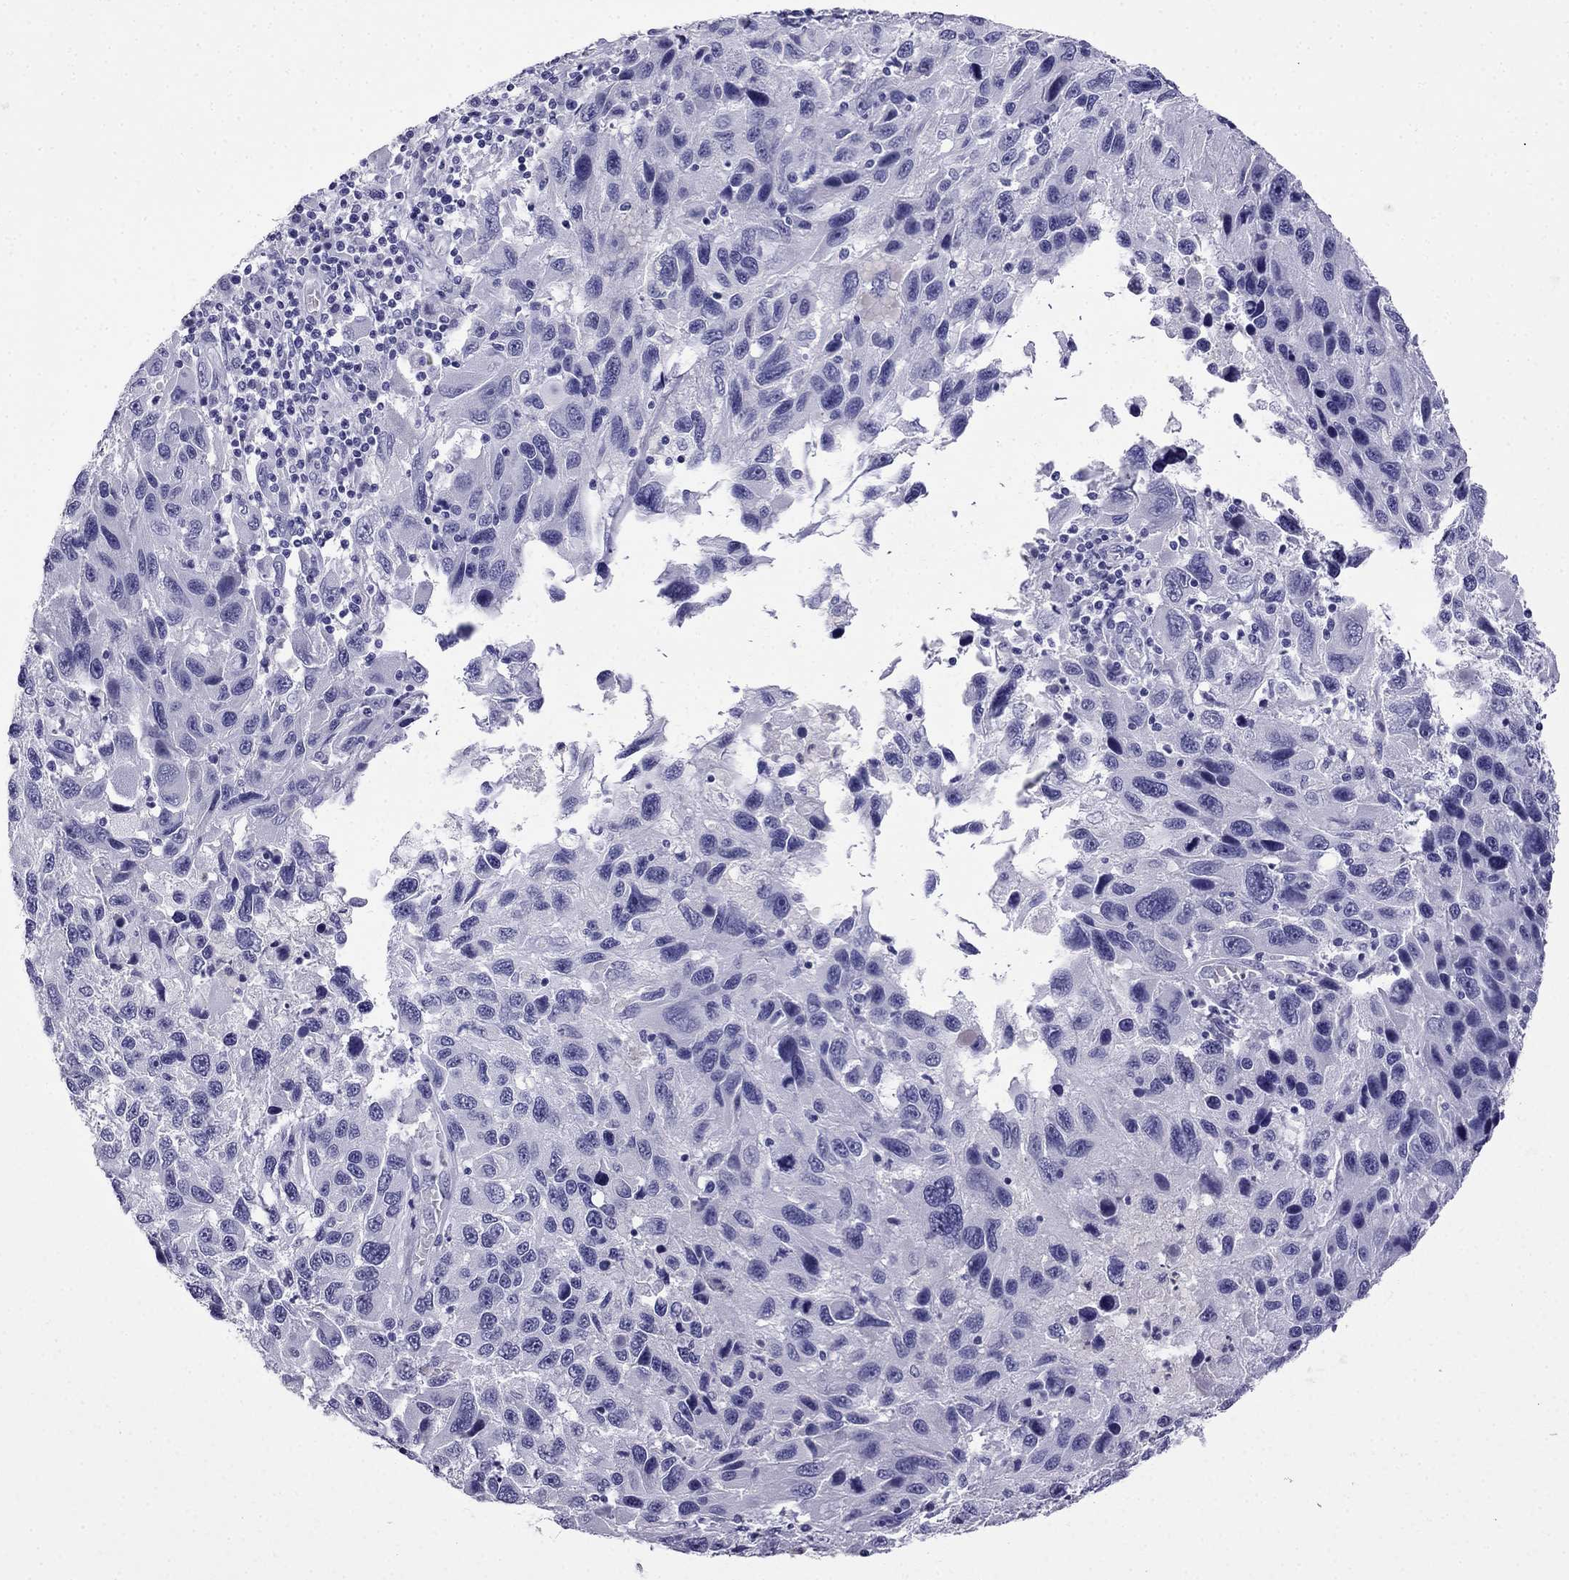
{"staining": {"intensity": "negative", "quantity": "none", "location": "none"}, "tissue": "melanoma", "cell_type": "Tumor cells", "image_type": "cancer", "snomed": [{"axis": "morphology", "description": "Malignant melanoma, NOS"}, {"axis": "topography", "description": "Skin"}], "caption": "Tumor cells are negative for brown protein staining in malignant melanoma. (DAB IHC visualized using brightfield microscopy, high magnification).", "gene": "CDHR4", "patient": {"sex": "male", "age": 53}}